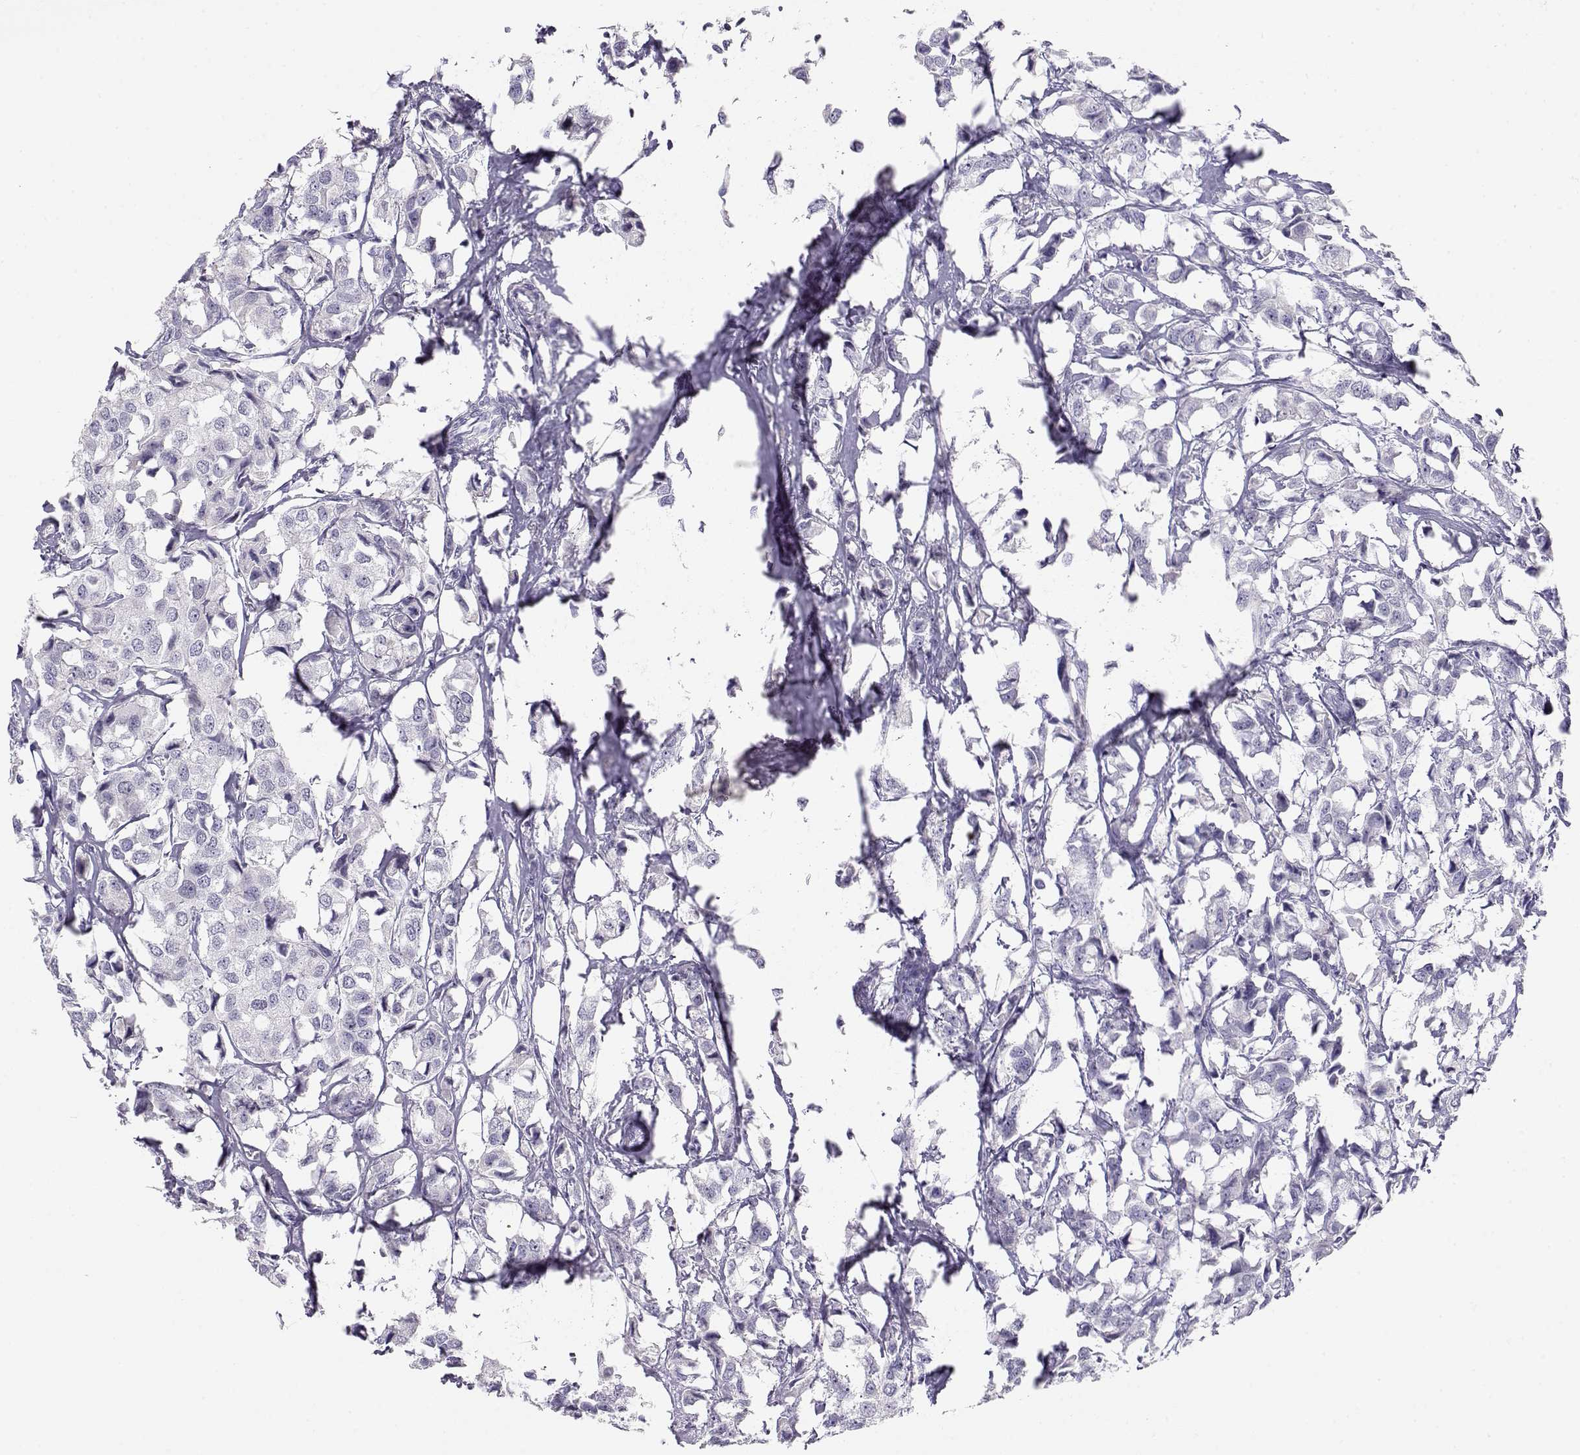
{"staining": {"intensity": "negative", "quantity": "none", "location": "none"}, "tissue": "breast cancer", "cell_type": "Tumor cells", "image_type": "cancer", "snomed": [{"axis": "morphology", "description": "Duct carcinoma"}, {"axis": "topography", "description": "Breast"}], "caption": "Tumor cells are negative for protein expression in human breast invasive ductal carcinoma. (DAB IHC visualized using brightfield microscopy, high magnification).", "gene": "OPN5", "patient": {"sex": "female", "age": 80}}